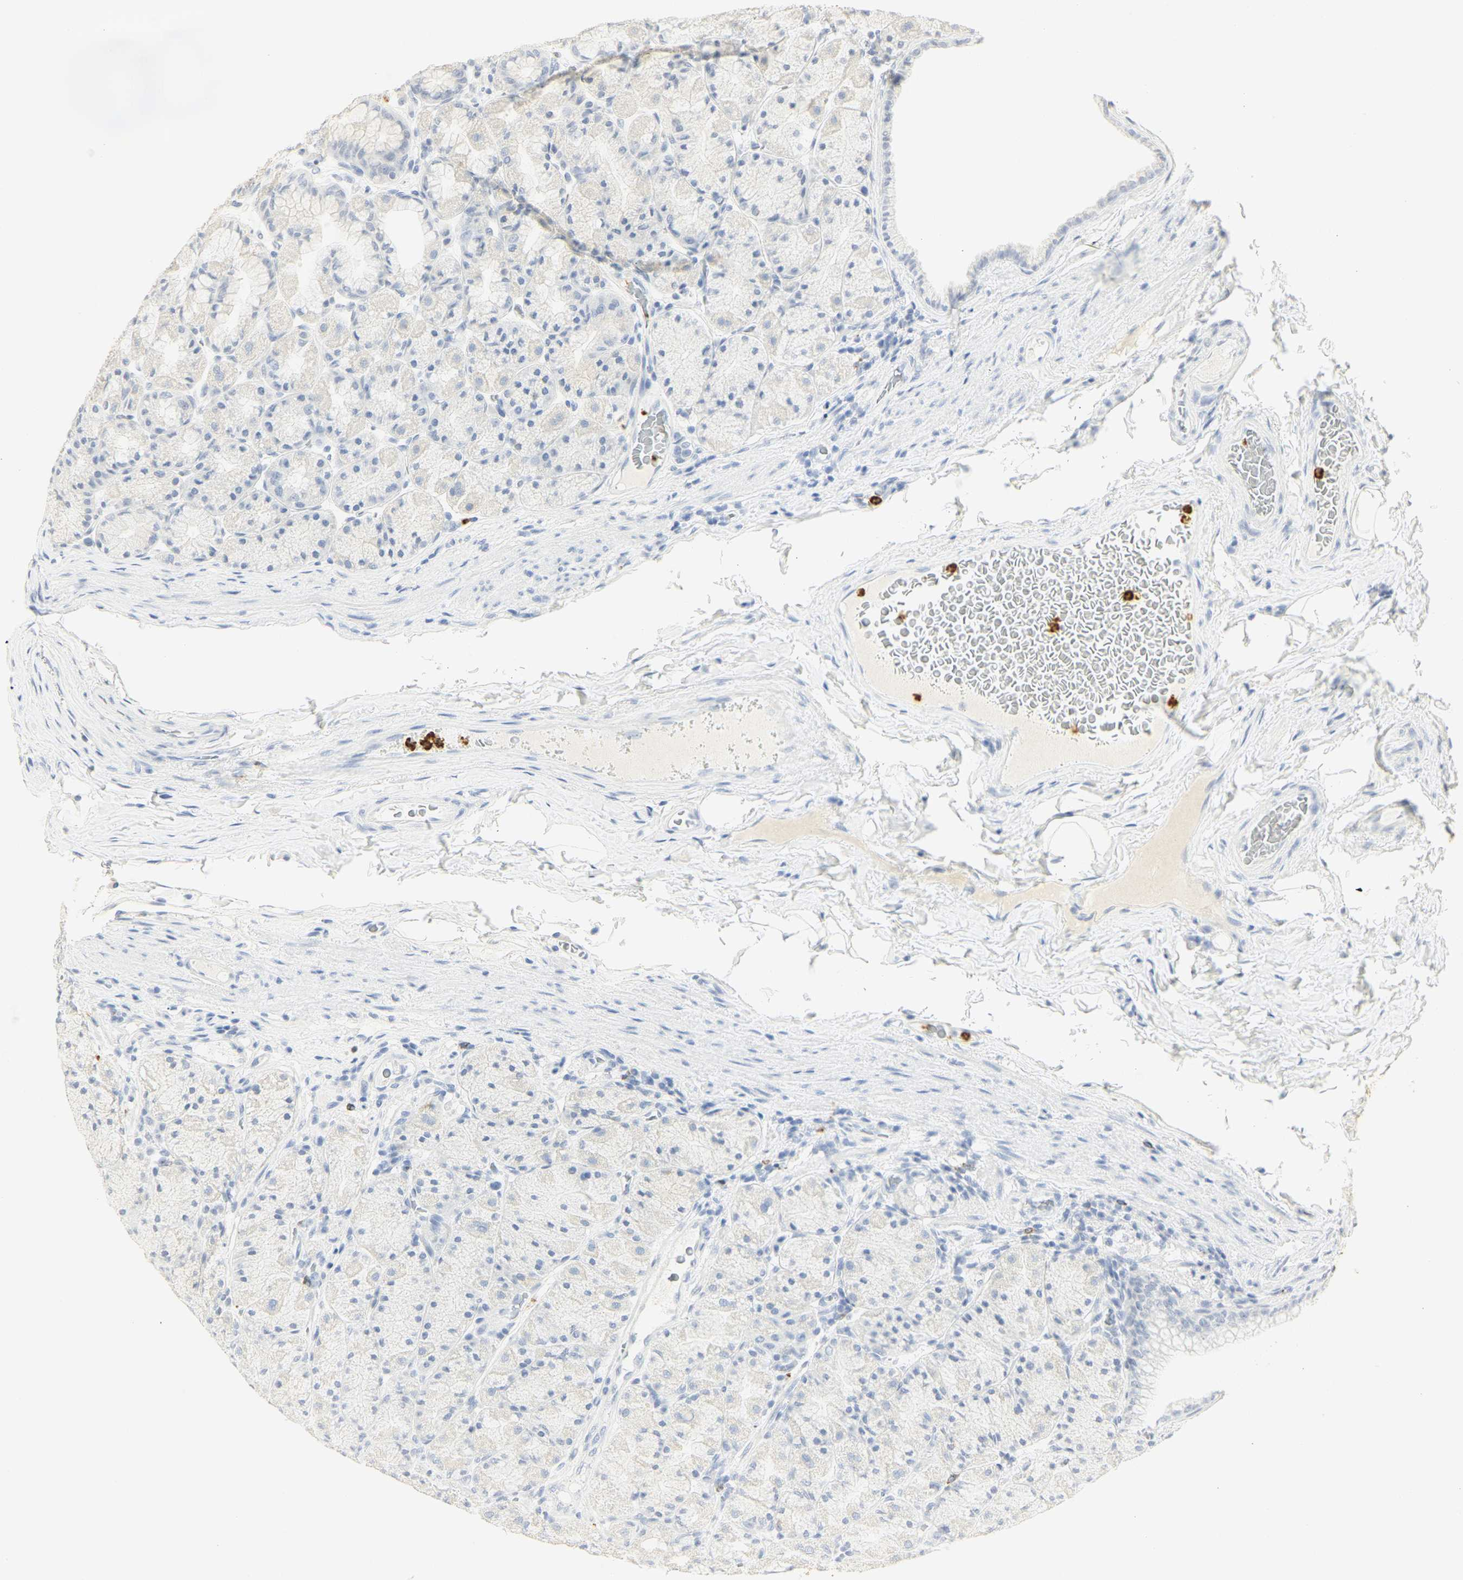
{"staining": {"intensity": "strong", "quantity": "<25%", "location": "cytoplasmic/membranous"}, "tissue": "stomach", "cell_type": "Glandular cells", "image_type": "normal", "snomed": [{"axis": "morphology", "description": "Normal tissue, NOS"}, {"axis": "topography", "description": "Stomach, upper"}], "caption": "A brown stain shows strong cytoplasmic/membranous positivity of a protein in glandular cells of benign stomach.", "gene": "CEACAM5", "patient": {"sex": "male", "age": 68}}